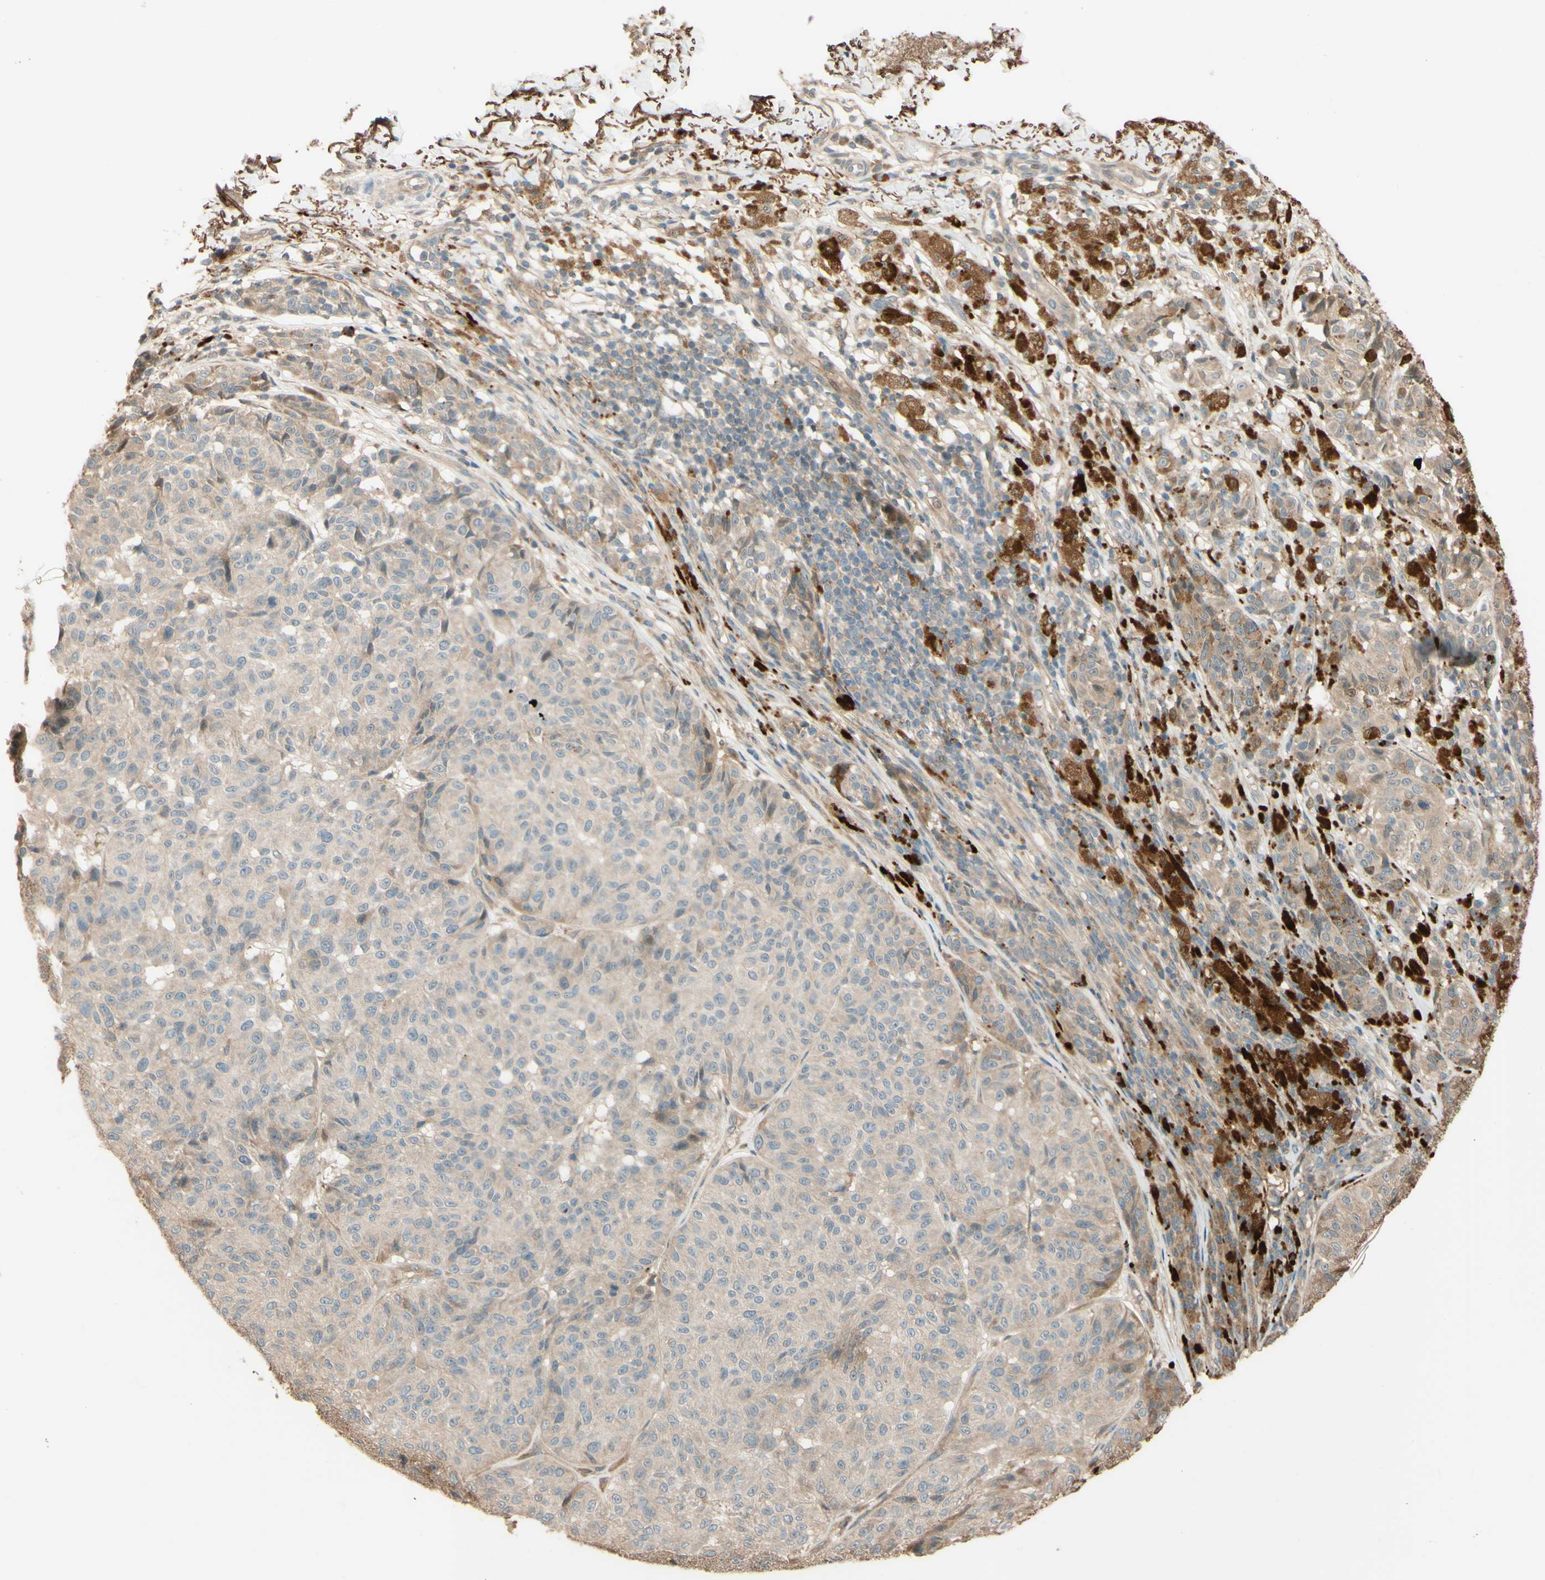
{"staining": {"intensity": "weak", "quantity": ">75%", "location": "cytoplasmic/membranous"}, "tissue": "melanoma", "cell_type": "Tumor cells", "image_type": "cancer", "snomed": [{"axis": "morphology", "description": "Malignant melanoma, NOS"}, {"axis": "topography", "description": "Skin"}], "caption": "DAB (3,3'-diaminobenzidine) immunohistochemical staining of human melanoma reveals weak cytoplasmic/membranous protein positivity in approximately >75% of tumor cells.", "gene": "RNF19A", "patient": {"sex": "female", "age": 46}}